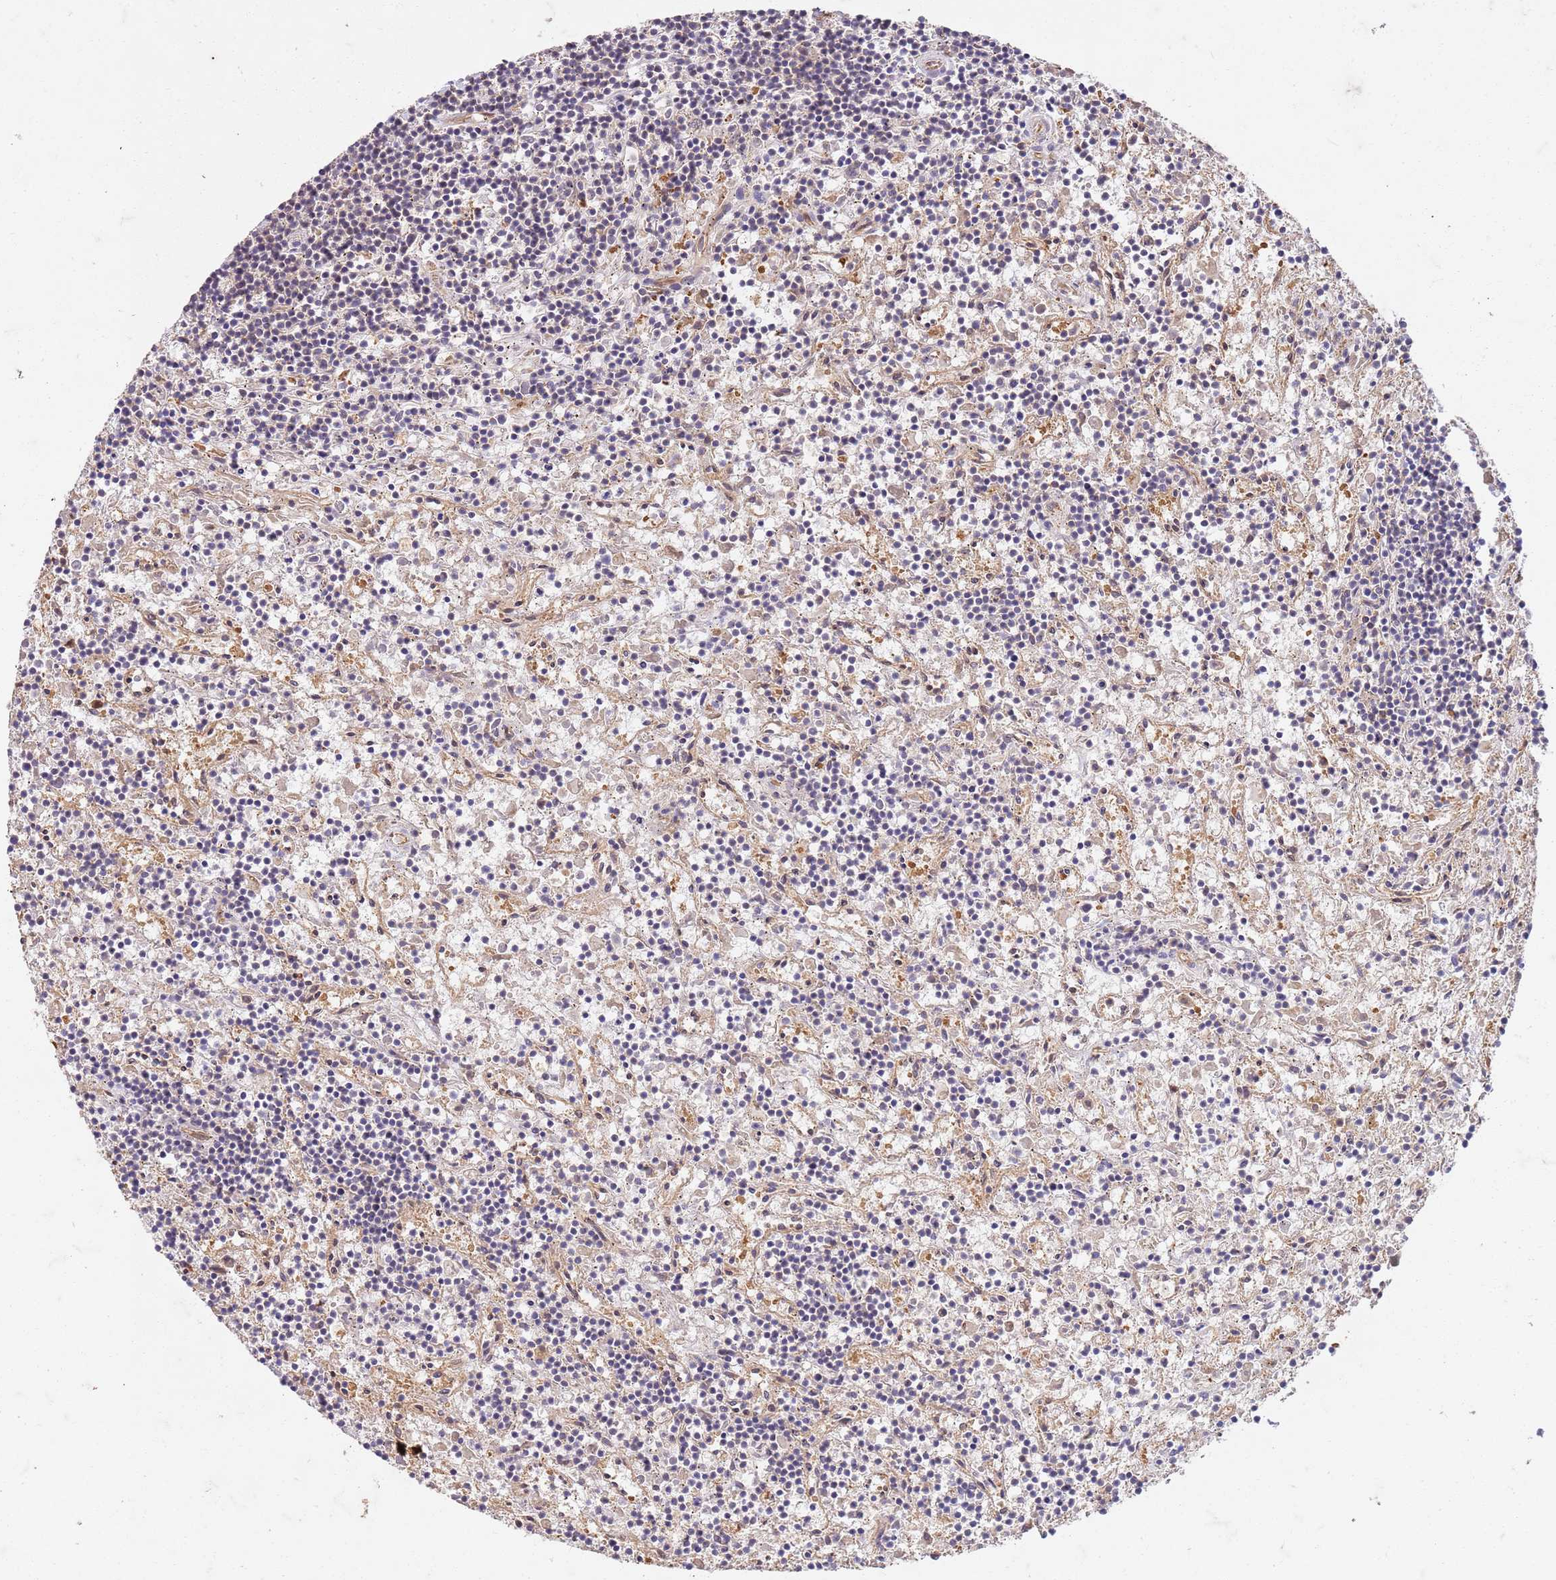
{"staining": {"intensity": "negative", "quantity": "none", "location": "none"}, "tissue": "lymphoma", "cell_type": "Tumor cells", "image_type": "cancer", "snomed": [{"axis": "morphology", "description": "Malignant lymphoma, non-Hodgkin's type, Low grade"}, {"axis": "topography", "description": "Spleen"}], "caption": "This is a micrograph of immunohistochemistry staining of lymphoma, which shows no expression in tumor cells.", "gene": "UBE3A", "patient": {"sex": "male", "age": 76}}